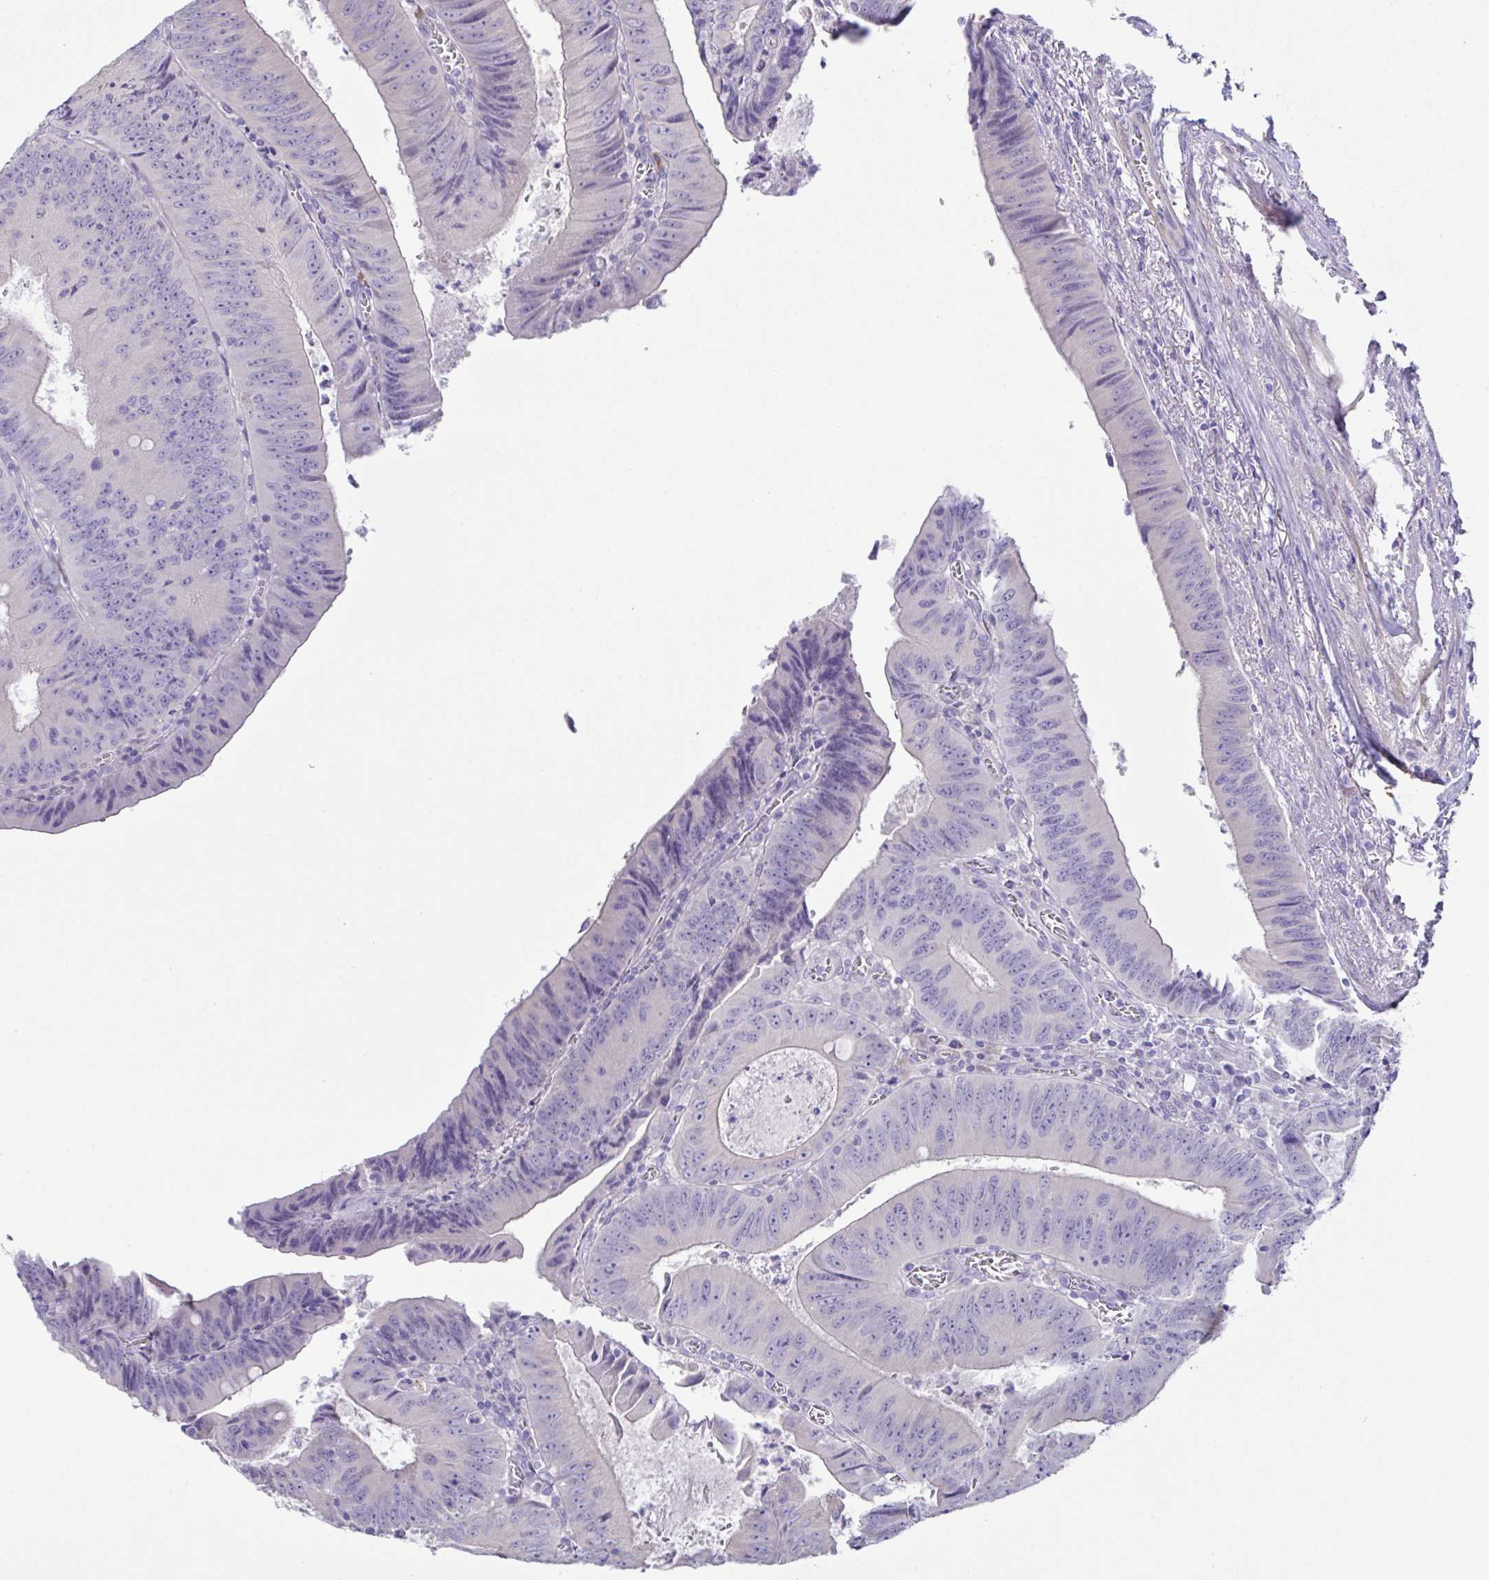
{"staining": {"intensity": "negative", "quantity": "none", "location": "none"}, "tissue": "colorectal cancer", "cell_type": "Tumor cells", "image_type": "cancer", "snomed": [{"axis": "morphology", "description": "Adenocarcinoma, NOS"}, {"axis": "topography", "description": "Rectum"}], "caption": "Immunohistochemical staining of colorectal cancer reveals no significant staining in tumor cells. (DAB immunohistochemistry, high magnification).", "gene": "MED11", "patient": {"sex": "female", "age": 72}}